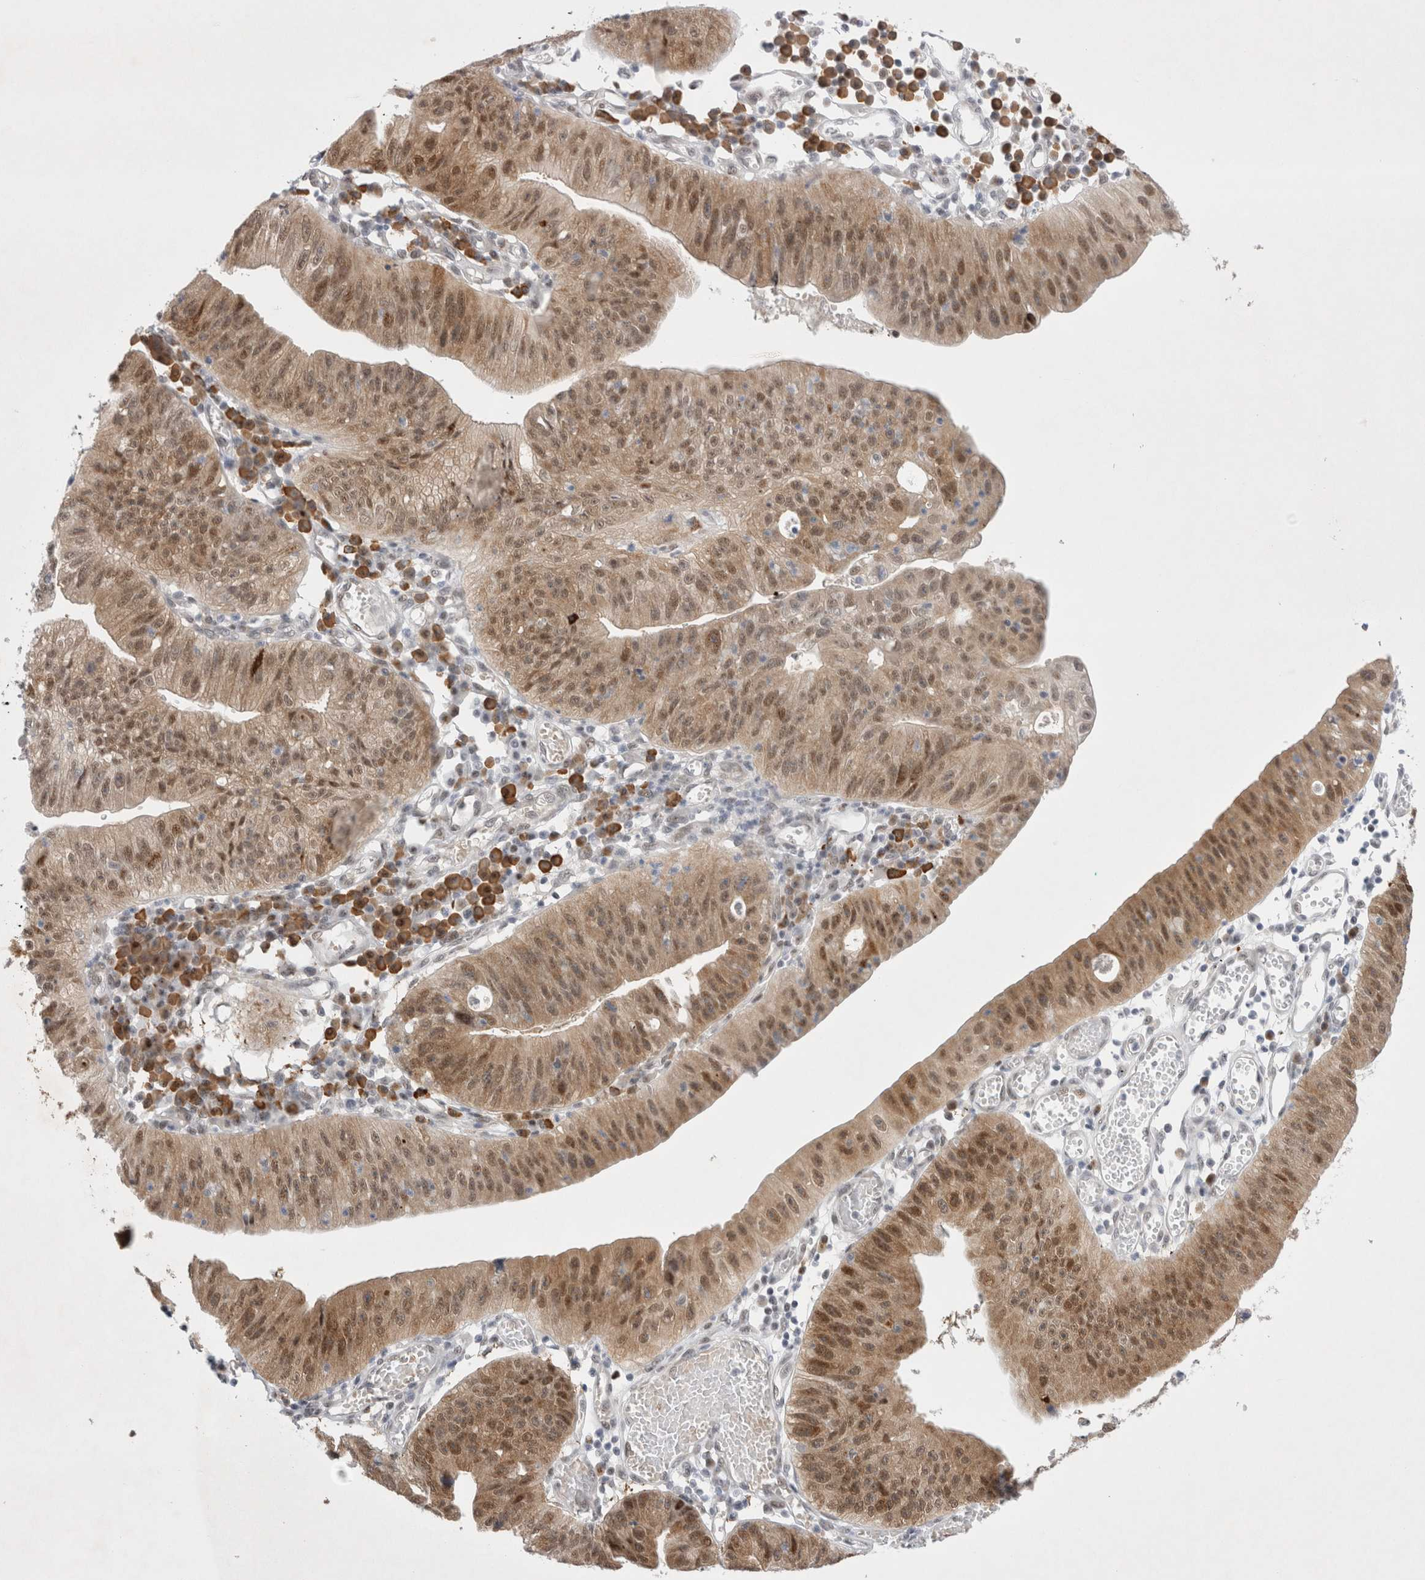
{"staining": {"intensity": "strong", "quantity": ">75%", "location": "cytoplasmic/membranous,nuclear"}, "tissue": "stomach cancer", "cell_type": "Tumor cells", "image_type": "cancer", "snomed": [{"axis": "morphology", "description": "Adenocarcinoma, NOS"}, {"axis": "topography", "description": "Stomach"}], "caption": "Stomach cancer stained with IHC exhibits strong cytoplasmic/membranous and nuclear staining in about >75% of tumor cells. Immunohistochemistry stains the protein in brown and the nuclei are stained blue.", "gene": "WIPF2", "patient": {"sex": "male", "age": 59}}